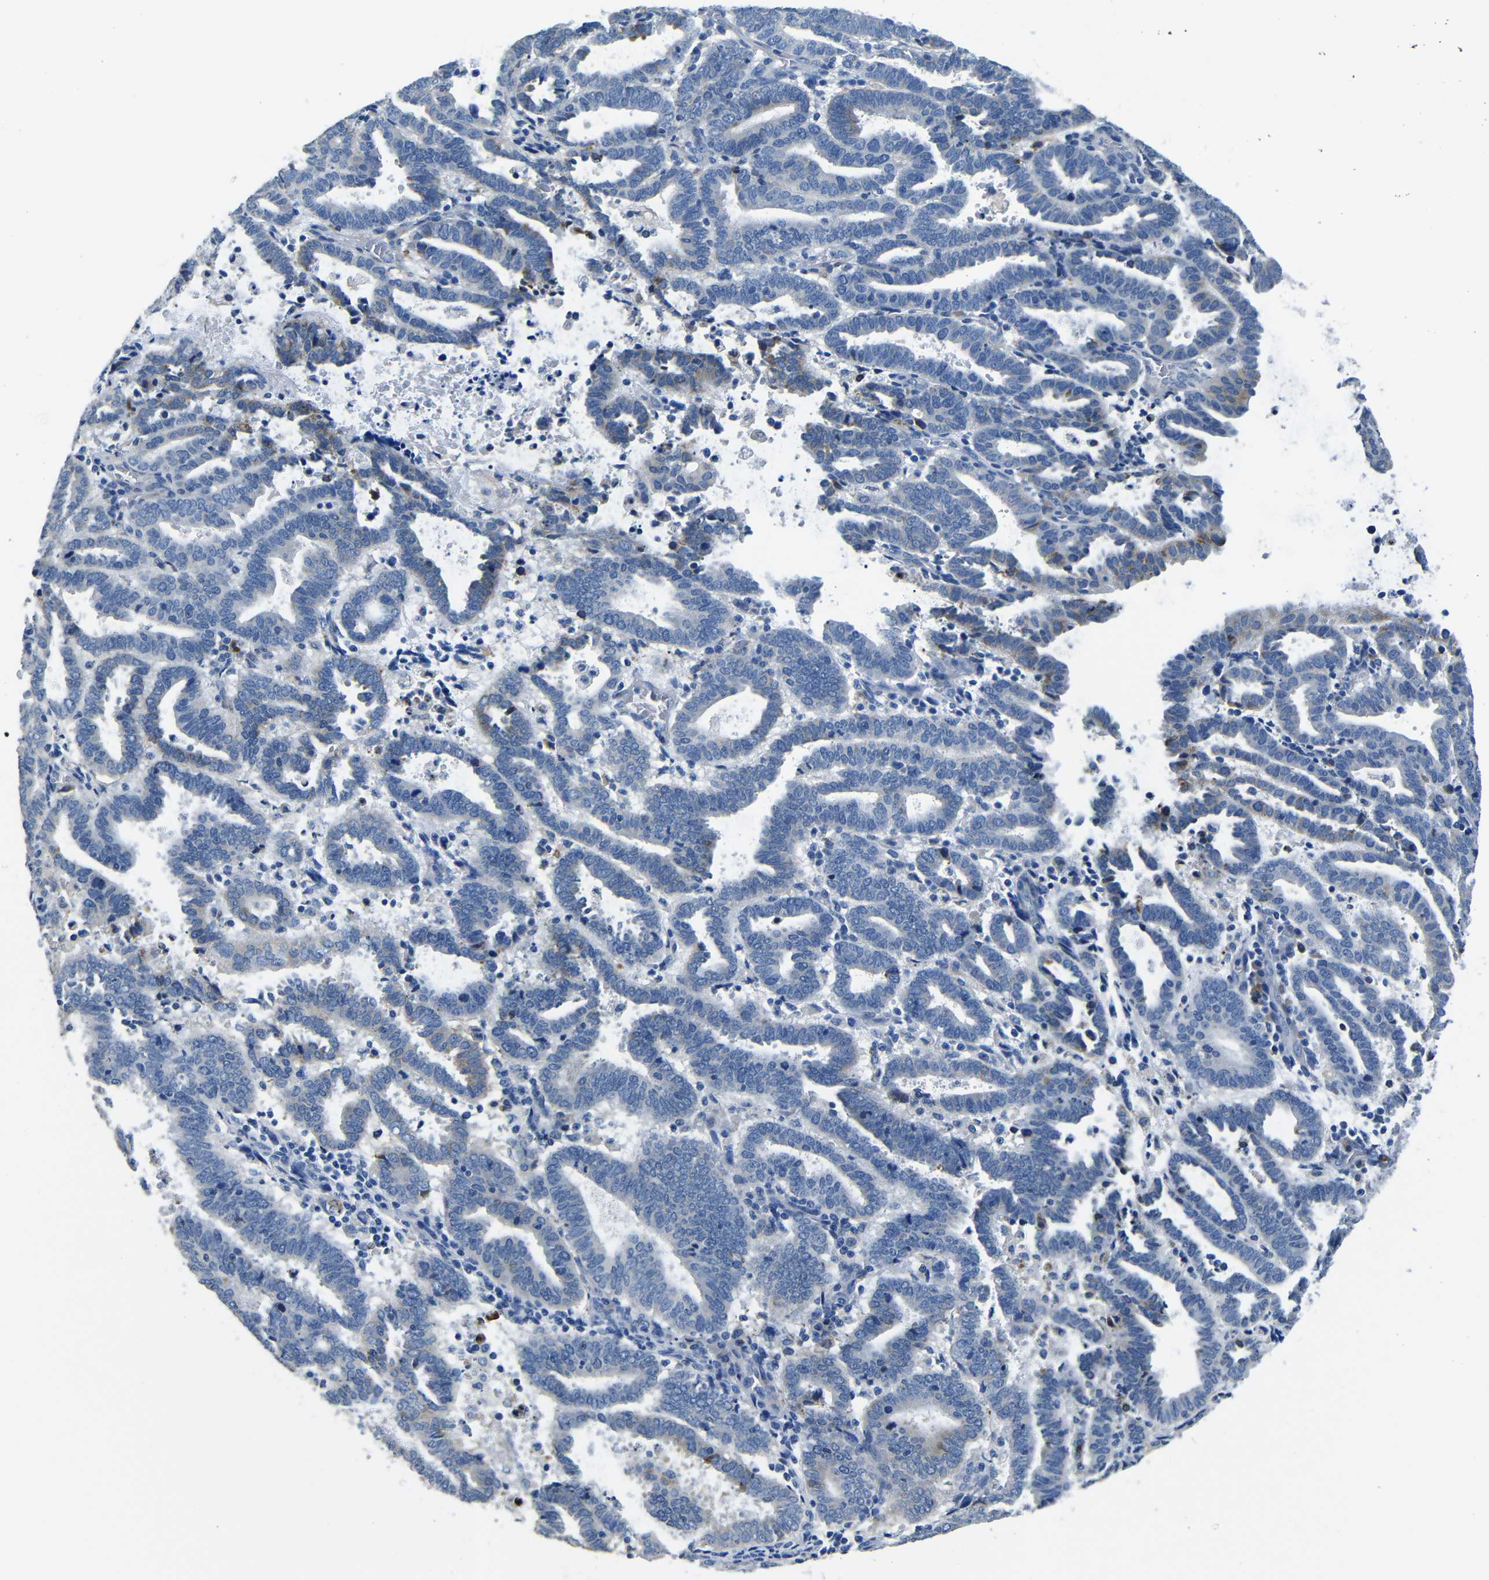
{"staining": {"intensity": "moderate", "quantity": "<25%", "location": "cytoplasmic/membranous"}, "tissue": "endometrial cancer", "cell_type": "Tumor cells", "image_type": "cancer", "snomed": [{"axis": "morphology", "description": "Adenocarcinoma, NOS"}, {"axis": "topography", "description": "Uterus"}], "caption": "Immunohistochemistry (DAB) staining of human endometrial adenocarcinoma displays moderate cytoplasmic/membranous protein expression in about <25% of tumor cells.", "gene": "TNFAIP1", "patient": {"sex": "female", "age": 83}}